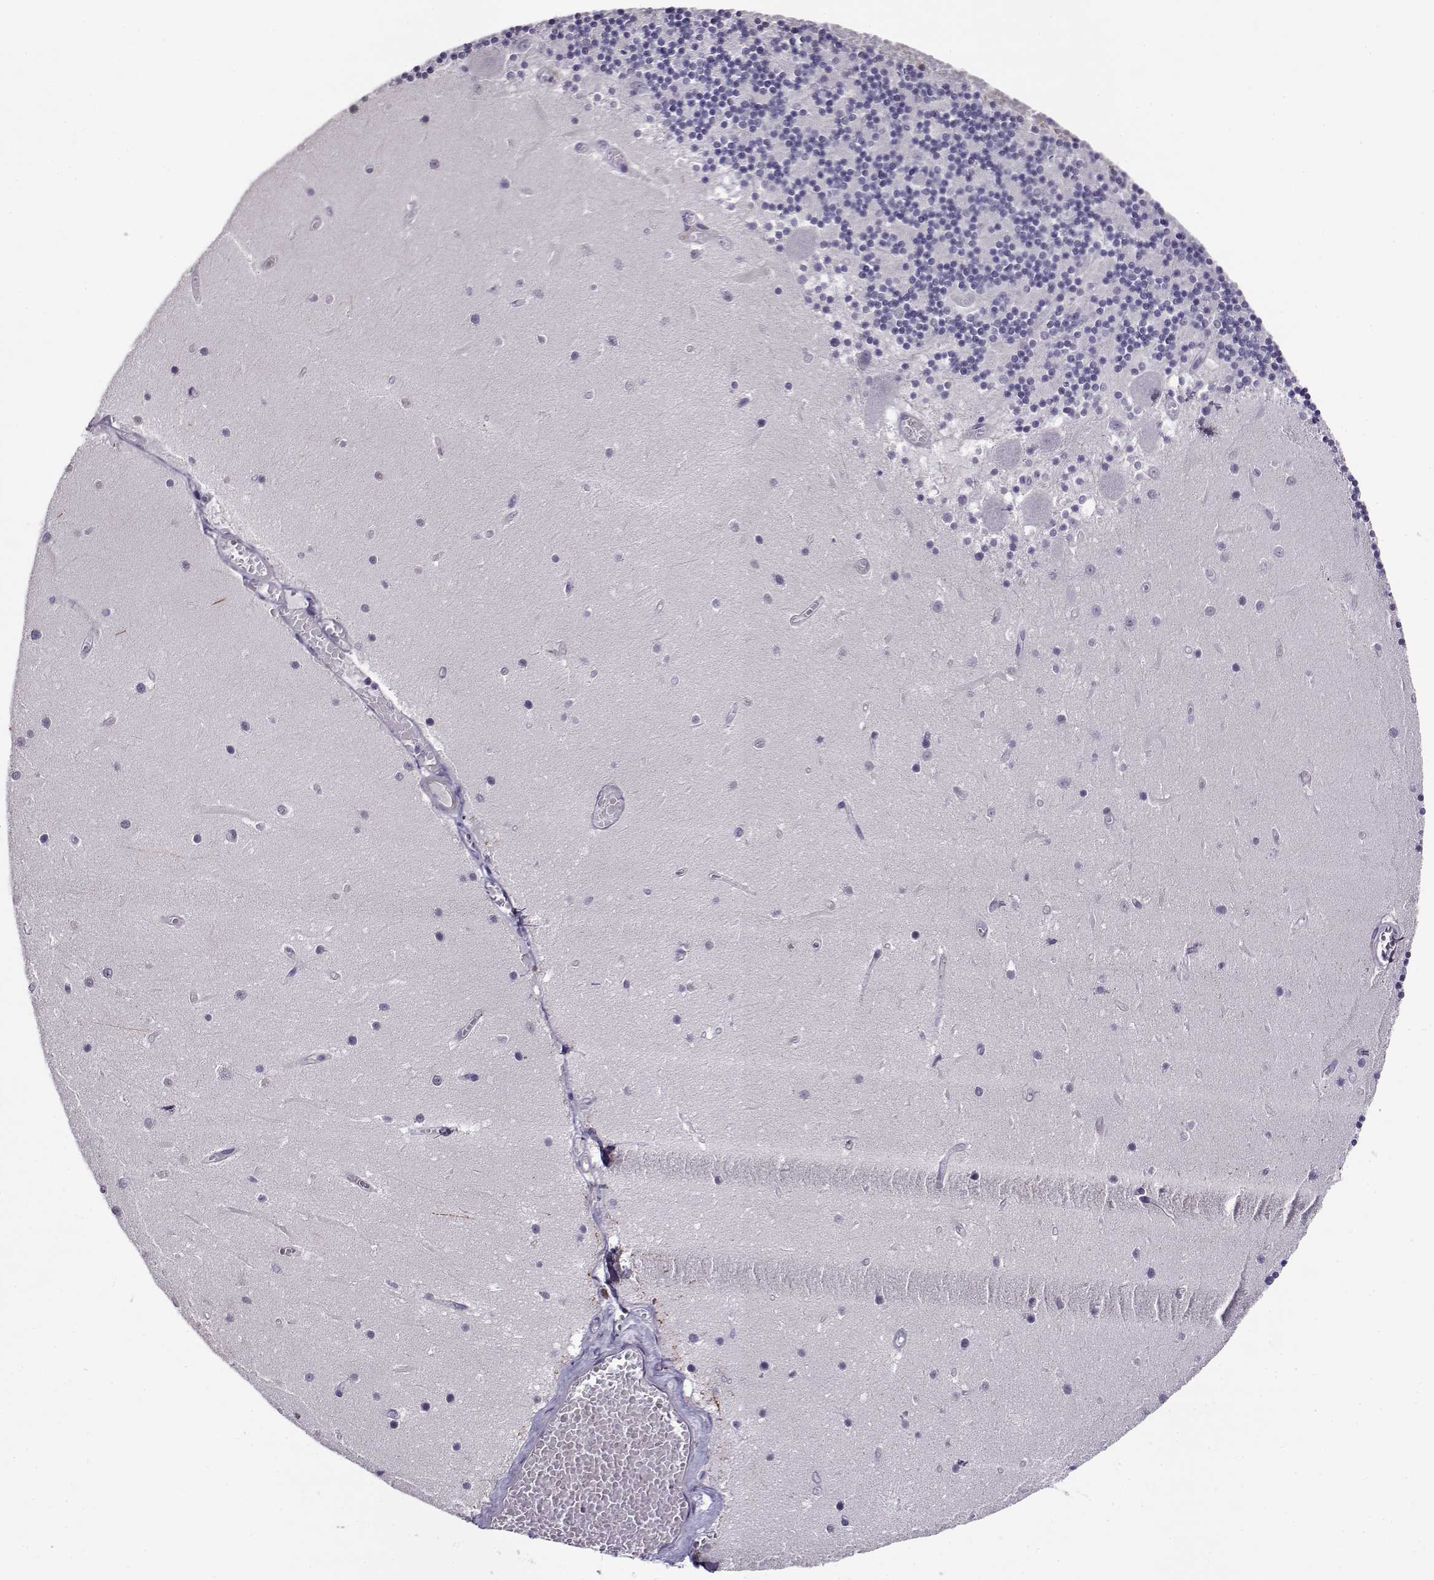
{"staining": {"intensity": "negative", "quantity": "none", "location": "none"}, "tissue": "cerebellum", "cell_type": "Cells in granular layer", "image_type": "normal", "snomed": [{"axis": "morphology", "description": "Normal tissue, NOS"}, {"axis": "topography", "description": "Cerebellum"}], "caption": "Immunohistochemistry (IHC) of benign human cerebellum shows no staining in cells in granular layer. (DAB IHC with hematoxylin counter stain).", "gene": "NPW", "patient": {"sex": "female", "age": 28}}